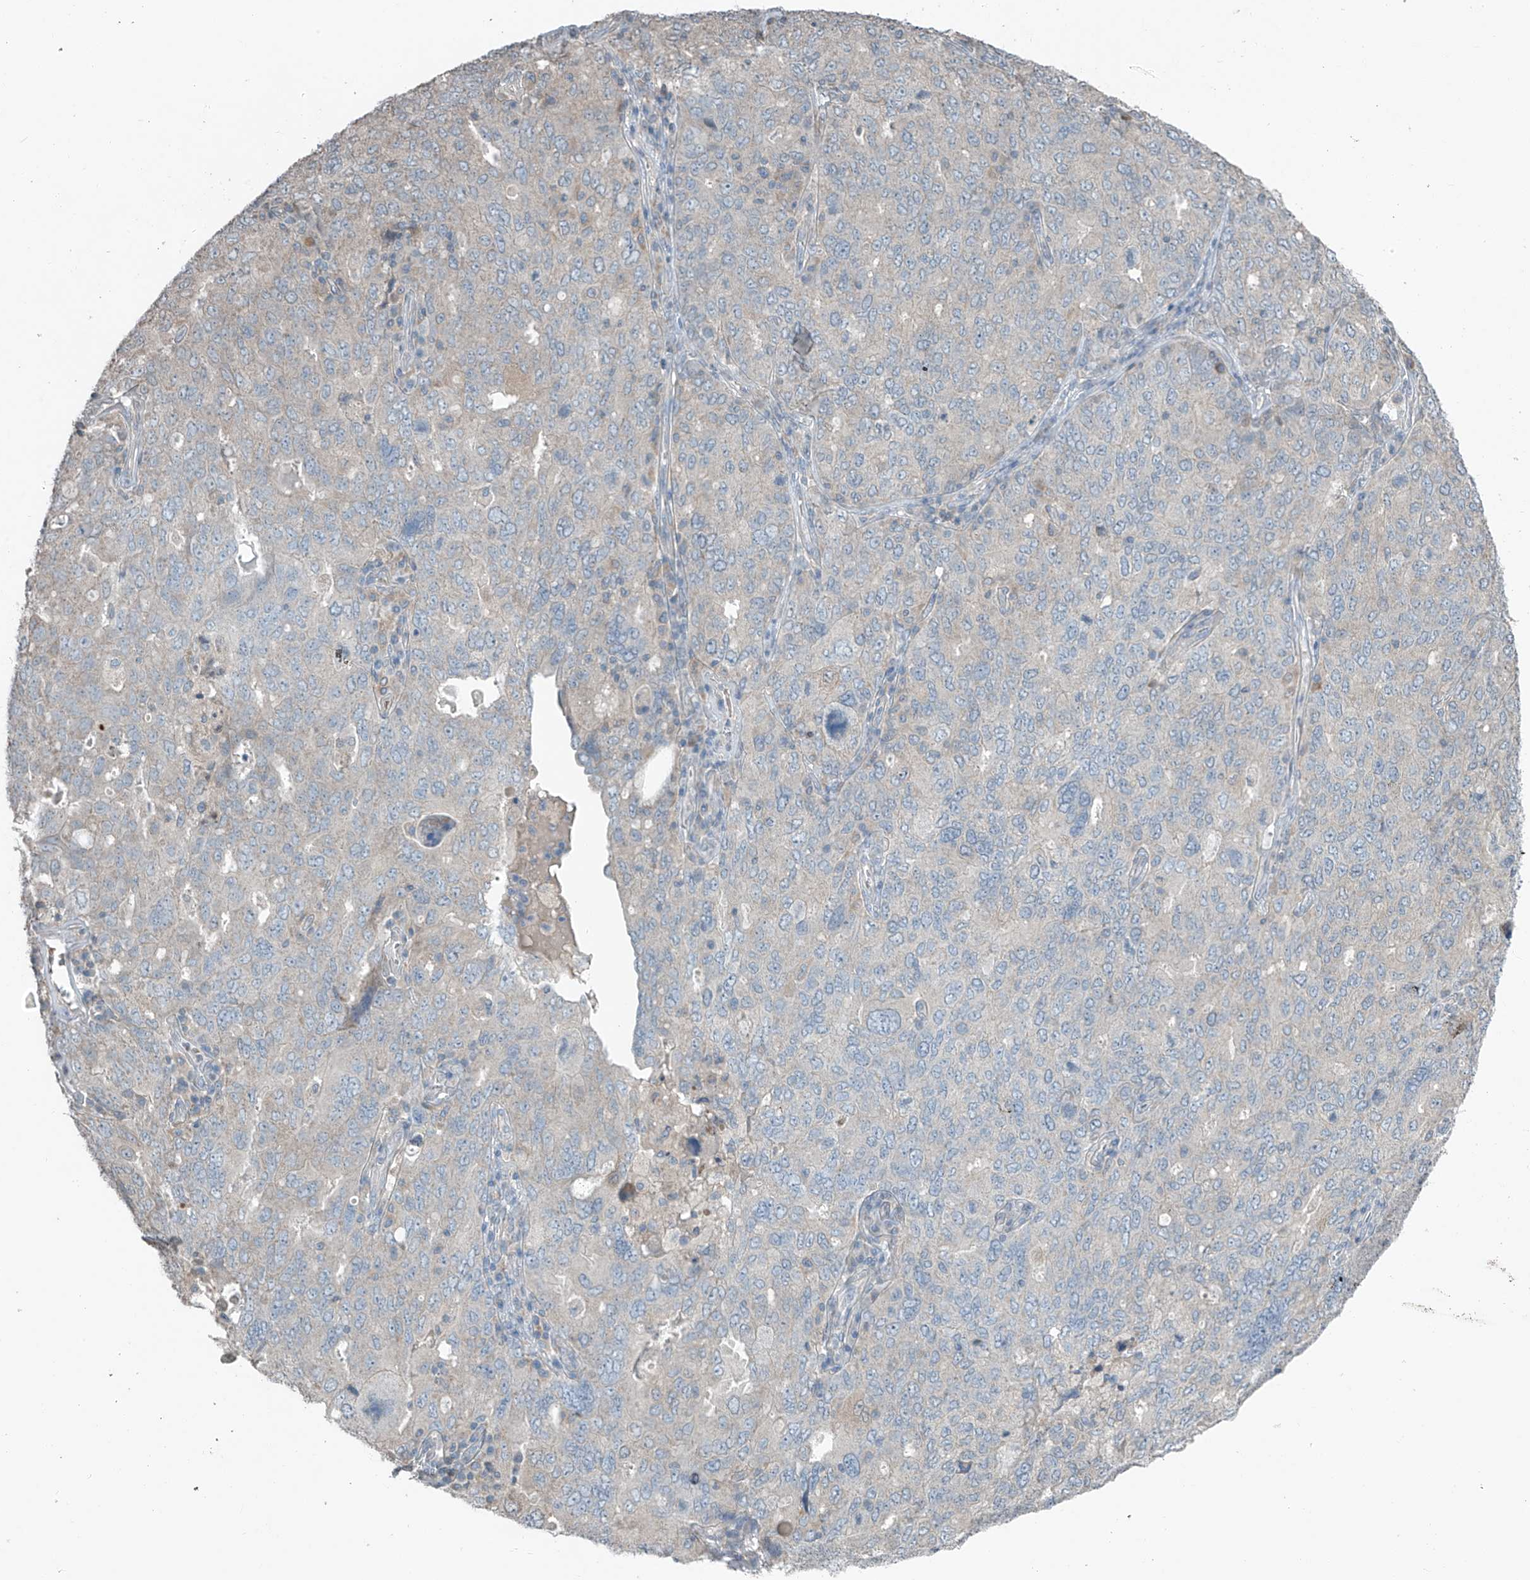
{"staining": {"intensity": "negative", "quantity": "none", "location": "none"}, "tissue": "ovarian cancer", "cell_type": "Tumor cells", "image_type": "cancer", "snomed": [{"axis": "morphology", "description": "Carcinoma, endometroid"}, {"axis": "topography", "description": "Ovary"}], "caption": "Tumor cells are negative for brown protein staining in ovarian endometroid carcinoma.", "gene": "HOXA11", "patient": {"sex": "female", "age": 62}}